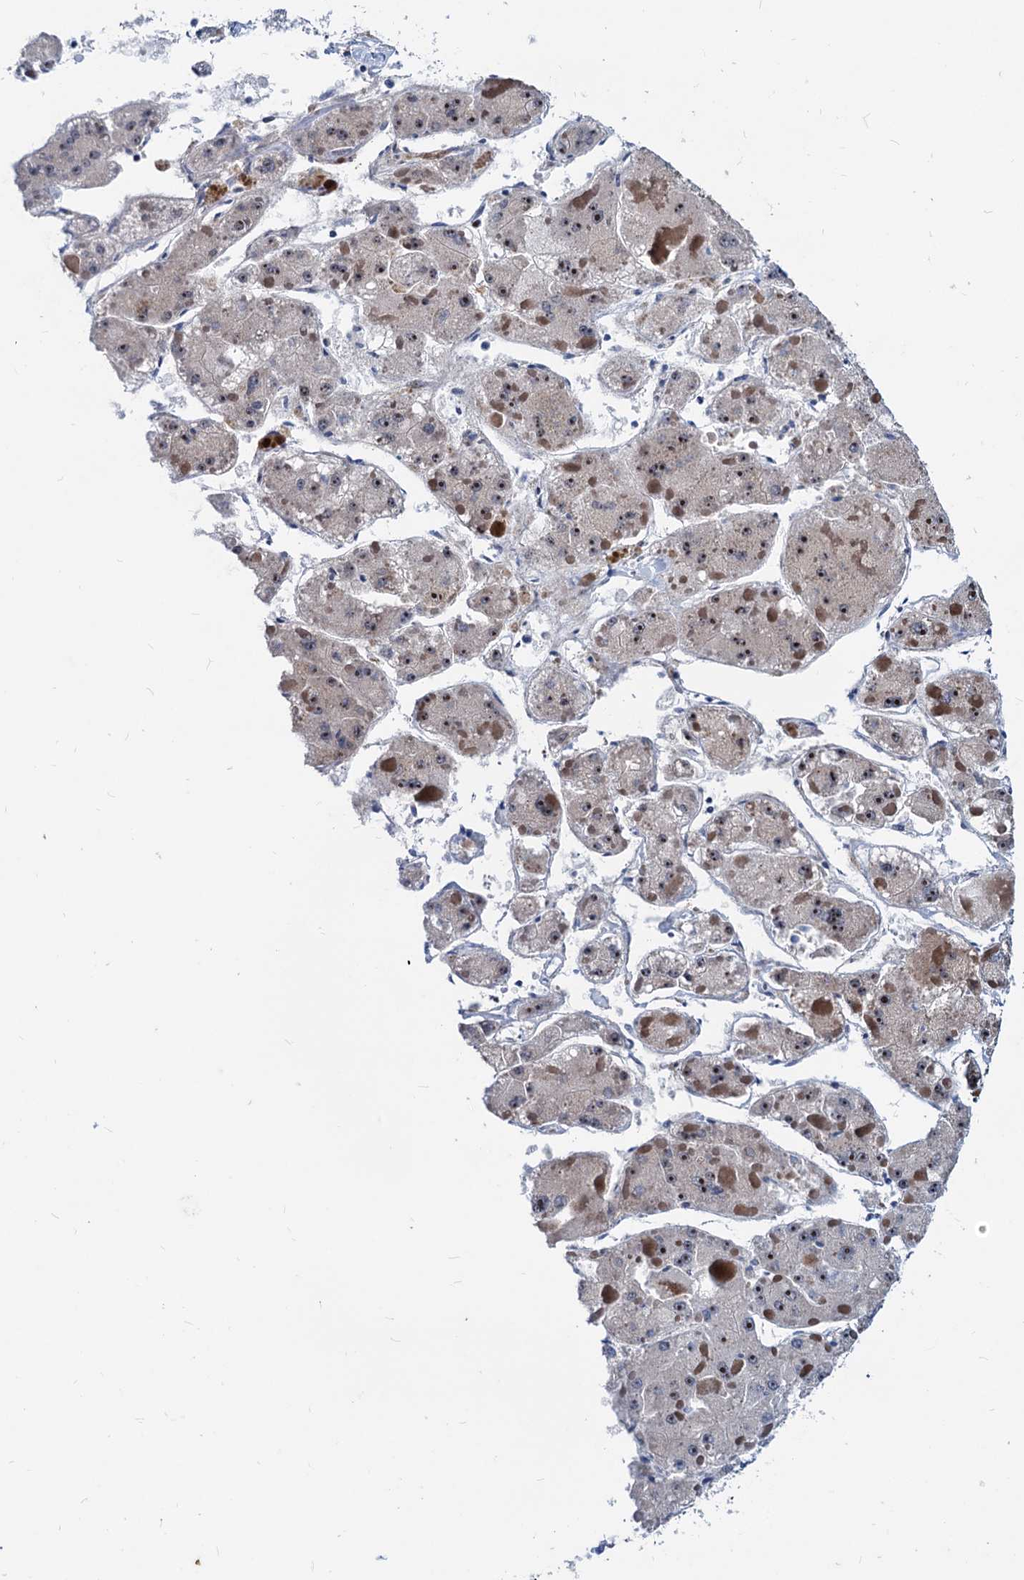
{"staining": {"intensity": "moderate", "quantity": ">75%", "location": "nuclear"}, "tissue": "liver cancer", "cell_type": "Tumor cells", "image_type": "cancer", "snomed": [{"axis": "morphology", "description": "Carcinoma, Hepatocellular, NOS"}, {"axis": "topography", "description": "Liver"}], "caption": "This is an image of immunohistochemistry staining of liver cancer, which shows moderate expression in the nuclear of tumor cells.", "gene": "HSF2", "patient": {"sex": "female", "age": 73}}